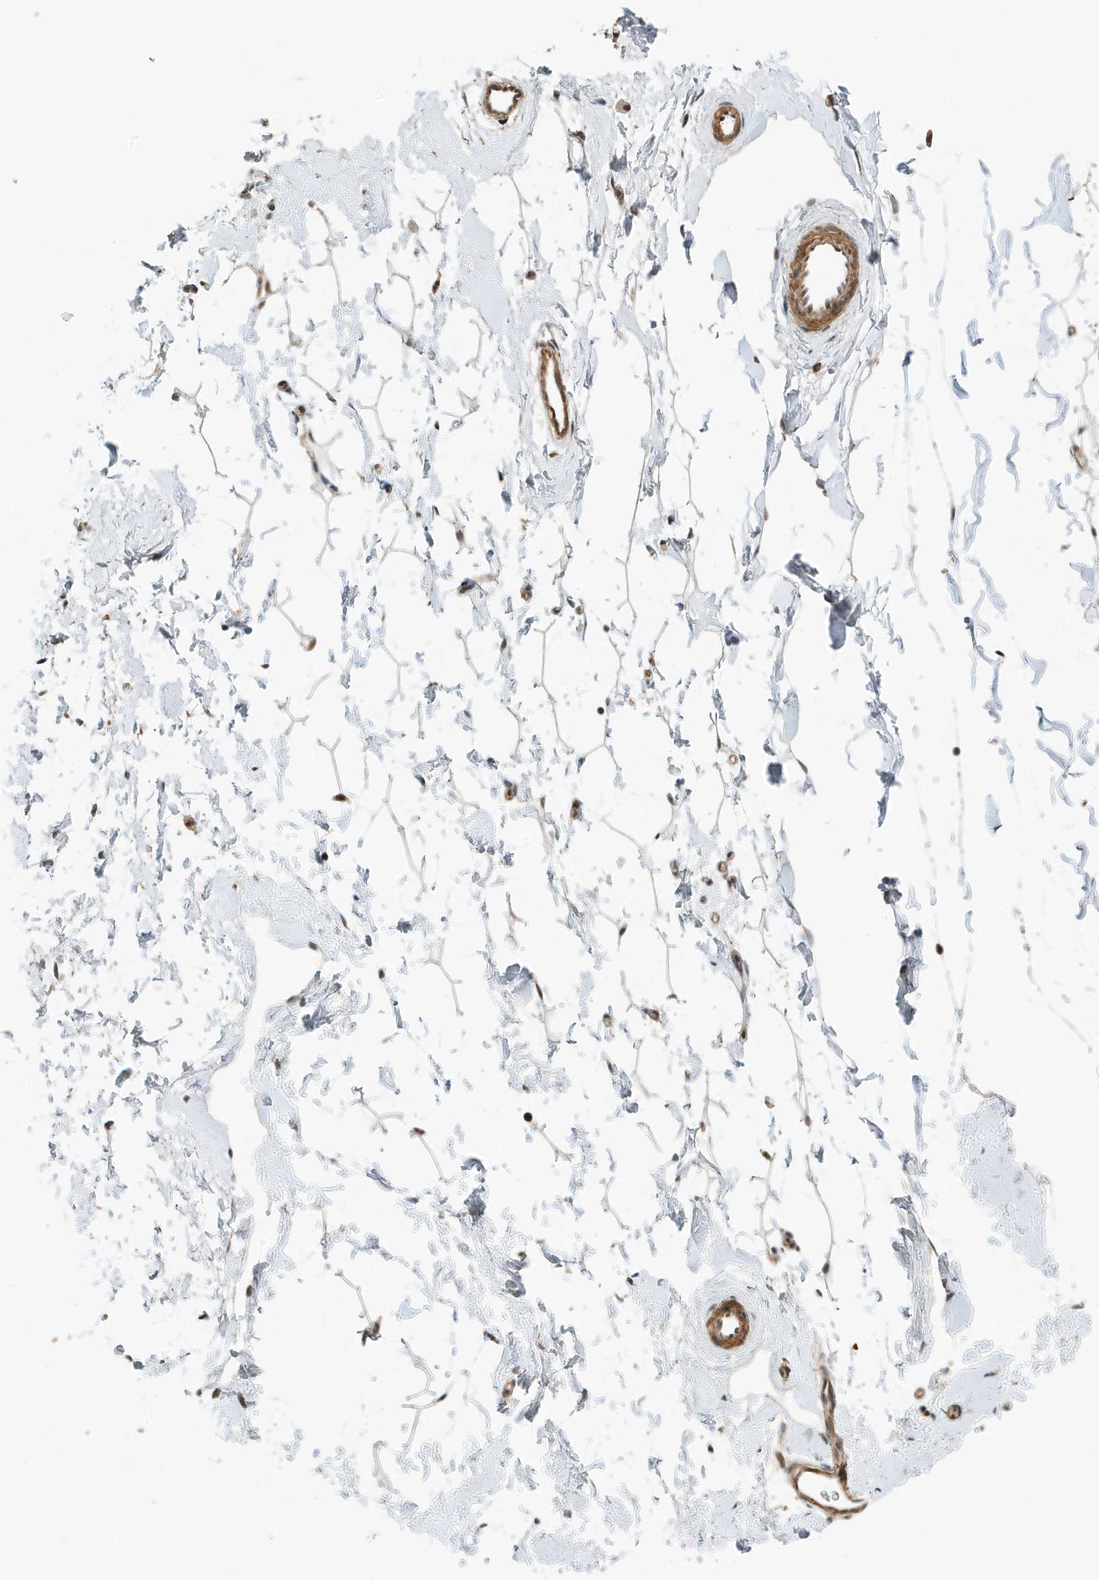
{"staining": {"intensity": "moderate", "quantity": ">75%", "location": "cytoplasmic/membranous,nuclear"}, "tissue": "adipose tissue", "cell_type": "Adipocytes", "image_type": "normal", "snomed": [{"axis": "morphology", "description": "Normal tissue, NOS"}, {"axis": "topography", "description": "Breast"}], "caption": "The immunohistochemical stain shows moderate cytoplasmic/membranous,nuclear staining in adipocytes of normal adipose tissue. The protein of interest is stained brown, and the nuclei are stained in blue (DAB (3,3'-diaminobenzidine) IHC with brightfield microscopy, high magnification).", "gene": "MAST3", "patient": {"sex": "female", "age": 23}}